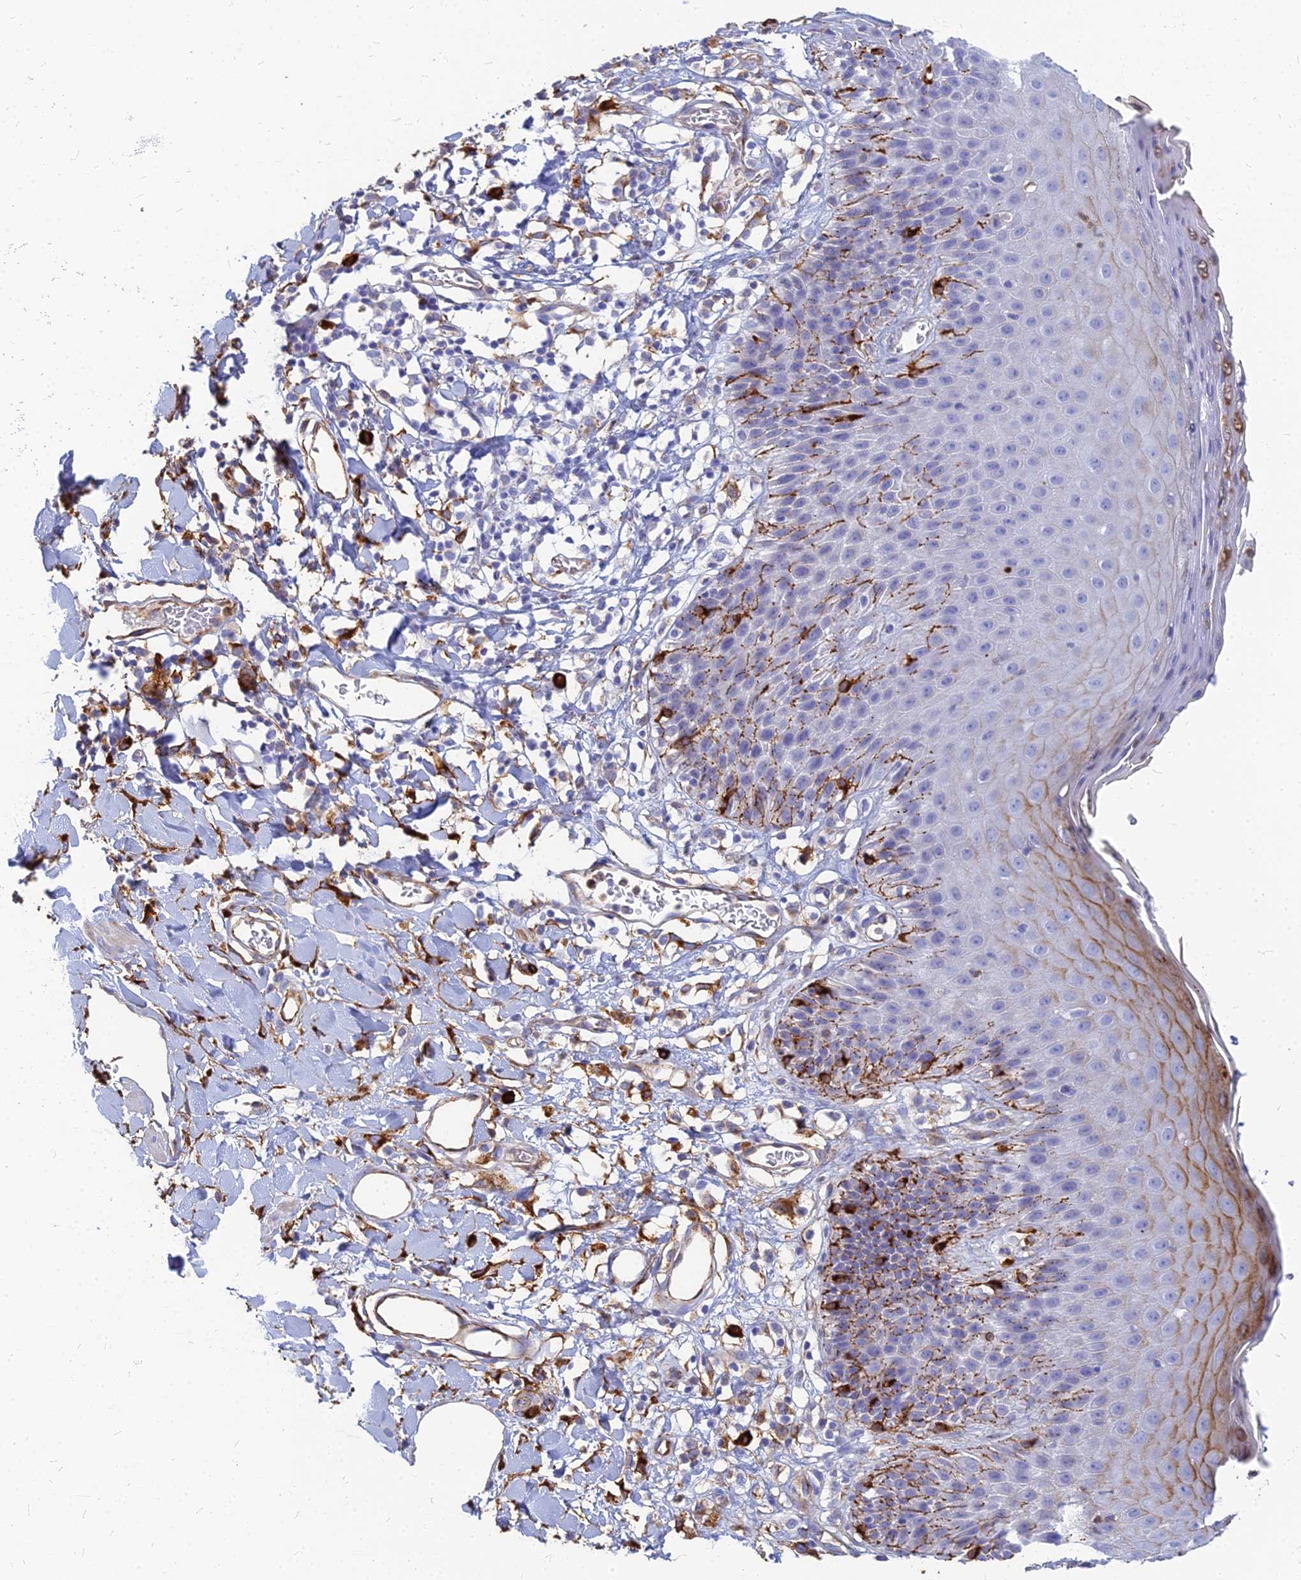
{"staining": {"intensity": "strong", "quantity": "<25%", "location": "cytoplasmic/membranous"}, "tissue": "skin", "cell_type": "Epidermal cells", "image_type": "normal", "snomed": [{"axis": "morphology", "description": "Normal tissue, NOS"}, {"axis": "topography", "description": "Vulva"}], "caption": "DAB immunohistochemical staining of unremarkable human skin demonstrates strong cytoplasmic/membranous protein positivity in approximately <25% of epidermal cells. (DAB (3,3'-diaminobenzidine) IHC with brightfield microscopy, high magnification).", "gene": "VAT1", "patient": {"sex": "female", "age": 68}}